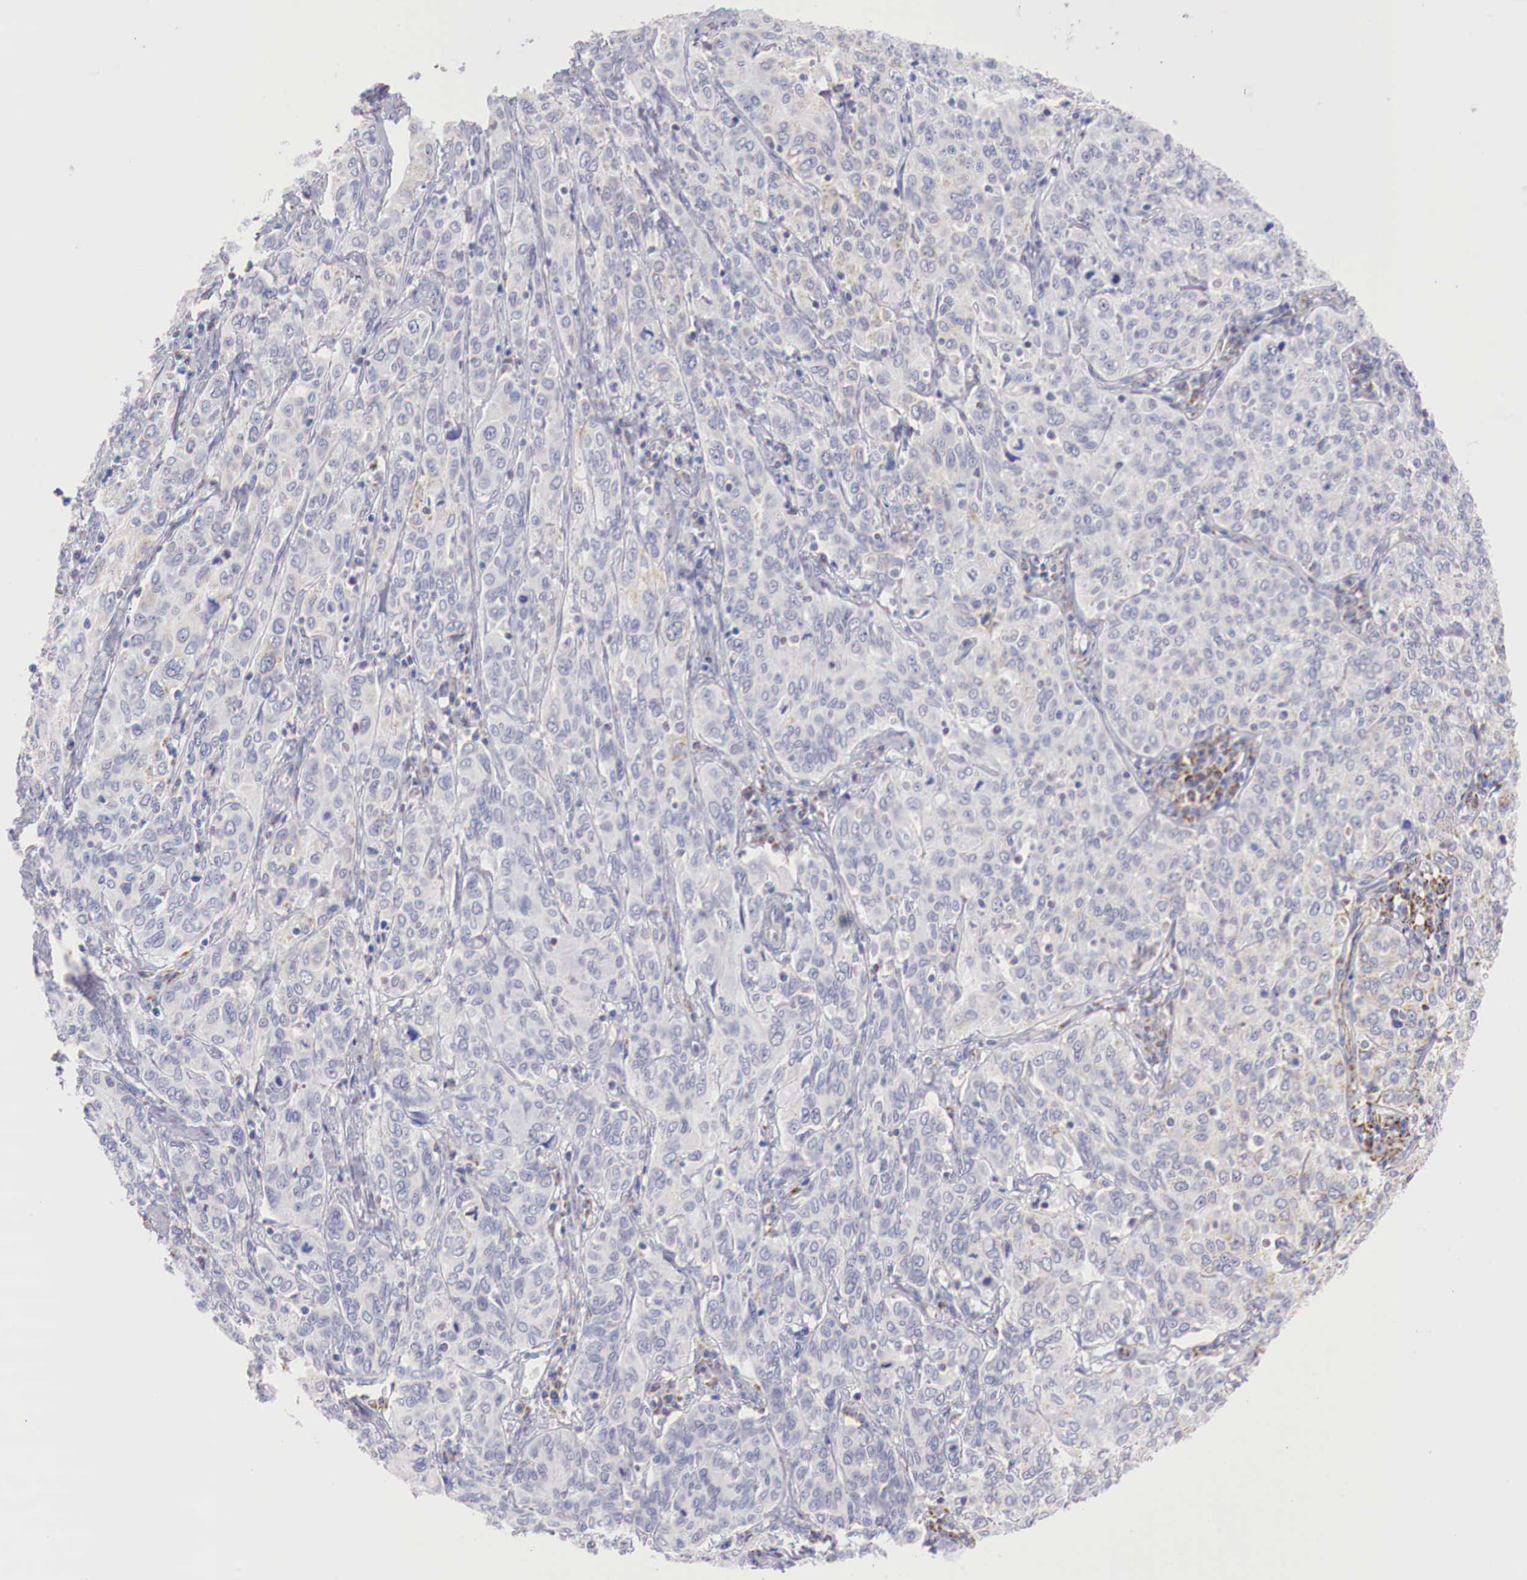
{"staining": {"intensity": "weak", "quantity": "<25%", "location": "cytoplasmic/membranous"}, "tissue": "cervical cancer", "cell_type": "Tumor cells", "image_type": "cancer", "snomed": [{"axis": "morphology", "description": "Squamous cell carcinoma, NOS"}, {"axis": "topography", "description": "Cervix"}], "caption": "DAB (3,3'-diaminobenzidine) immunohistochemical staining of human cervical cancer (squamous cell carcinoma) displays no significant positivity in tumor cells.", "gene": "IDH3G", "patient": {"sex": "female", "age": 38}}